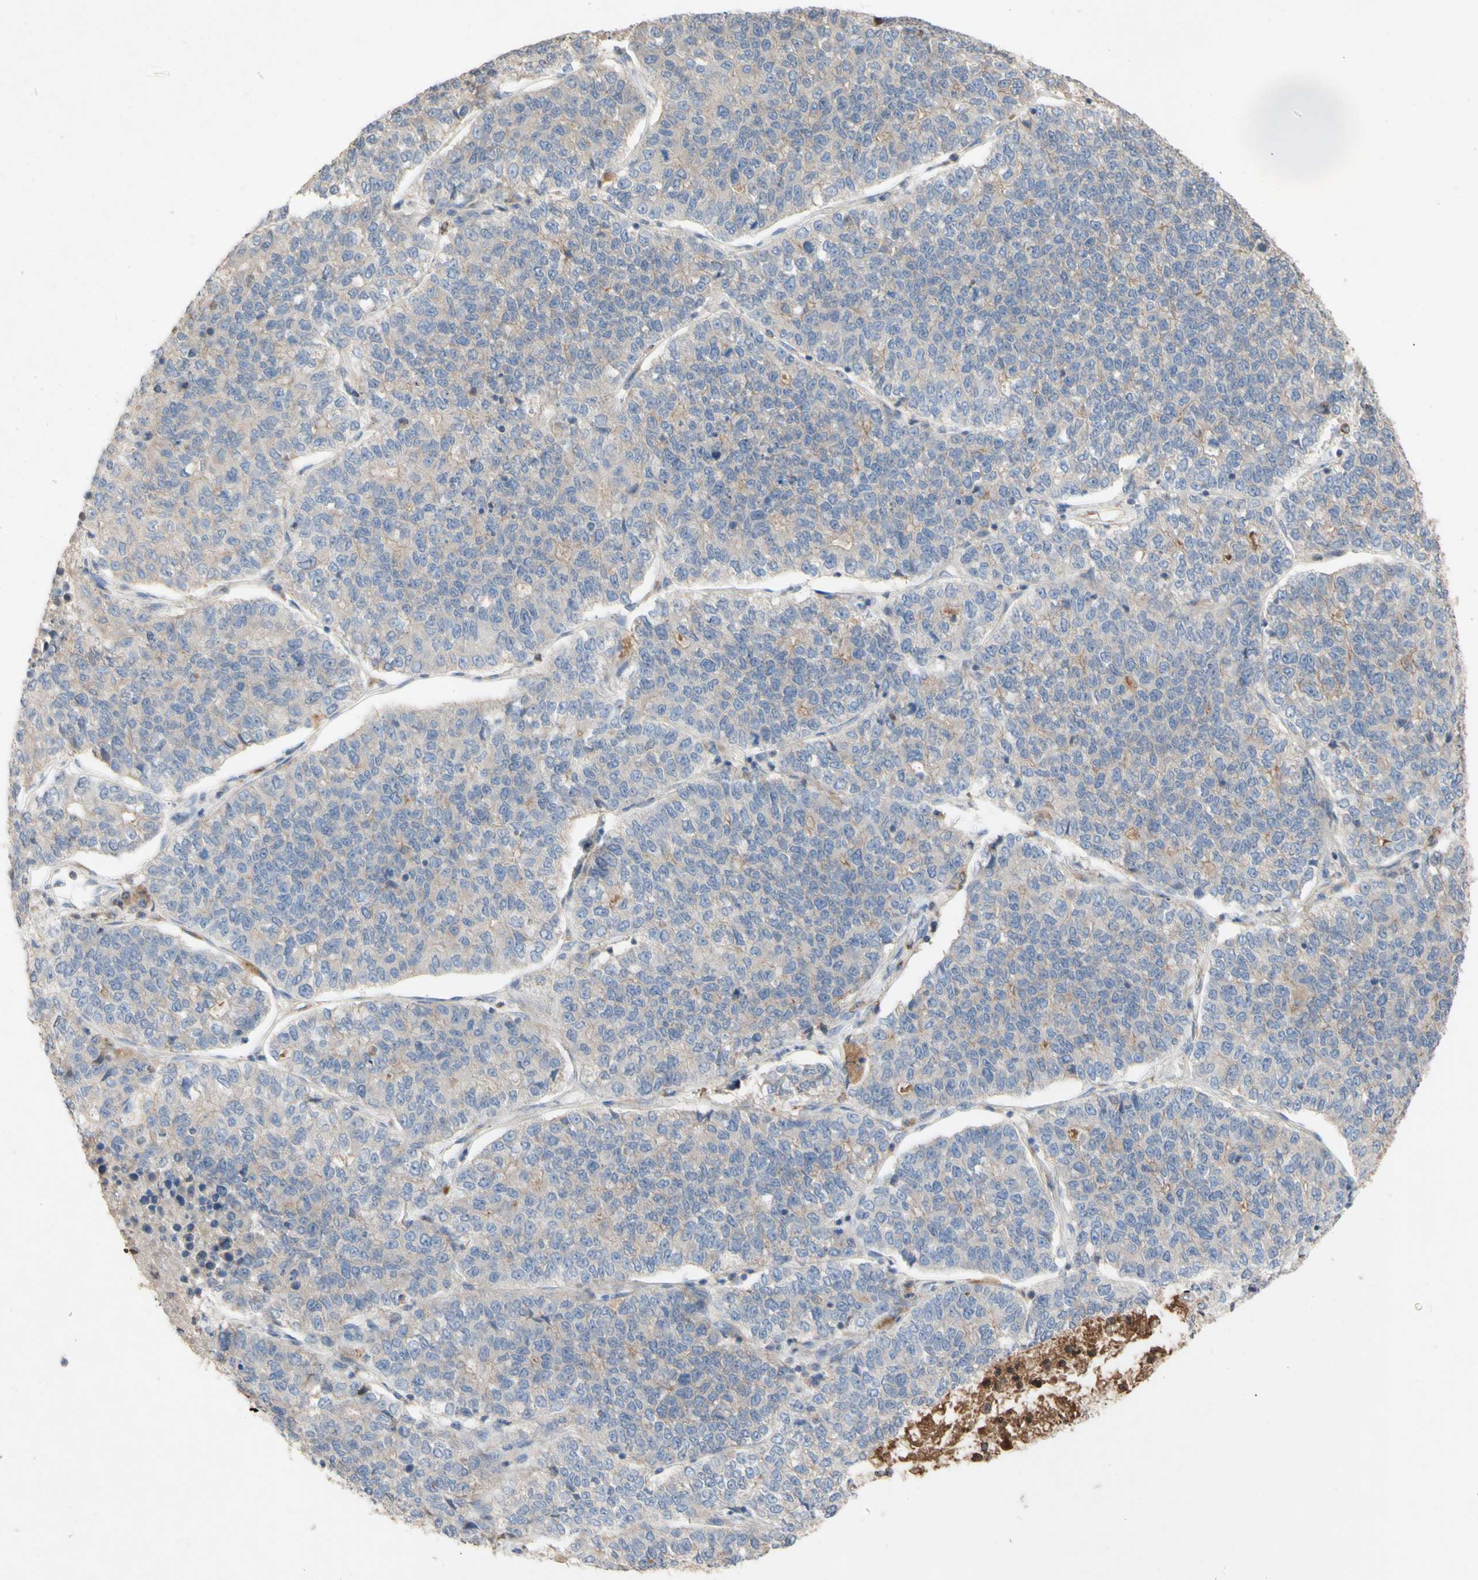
{"staining": {"intensity": "weak", "quantity": "25%-75%", "location": "cytoplasmic/membranous"}, "tissue": "lung cancer", "cell_type": "Tumor cells", "image_type": "cancer", "snomed": [{"axis": "morphology", "description": "Adenocarcinoma, NOS"}, {"axis": "topography", "description": "Lung"}], "caption": "Immunohistochemical staining of adenocarcinoma (lung) exhibits low levels of weak cytoplasmic/membranous protein expression in about 25%-75% of tumor cells.", "gene": "NECTIN3", "patient": {"sex": "male", "age": 49}}